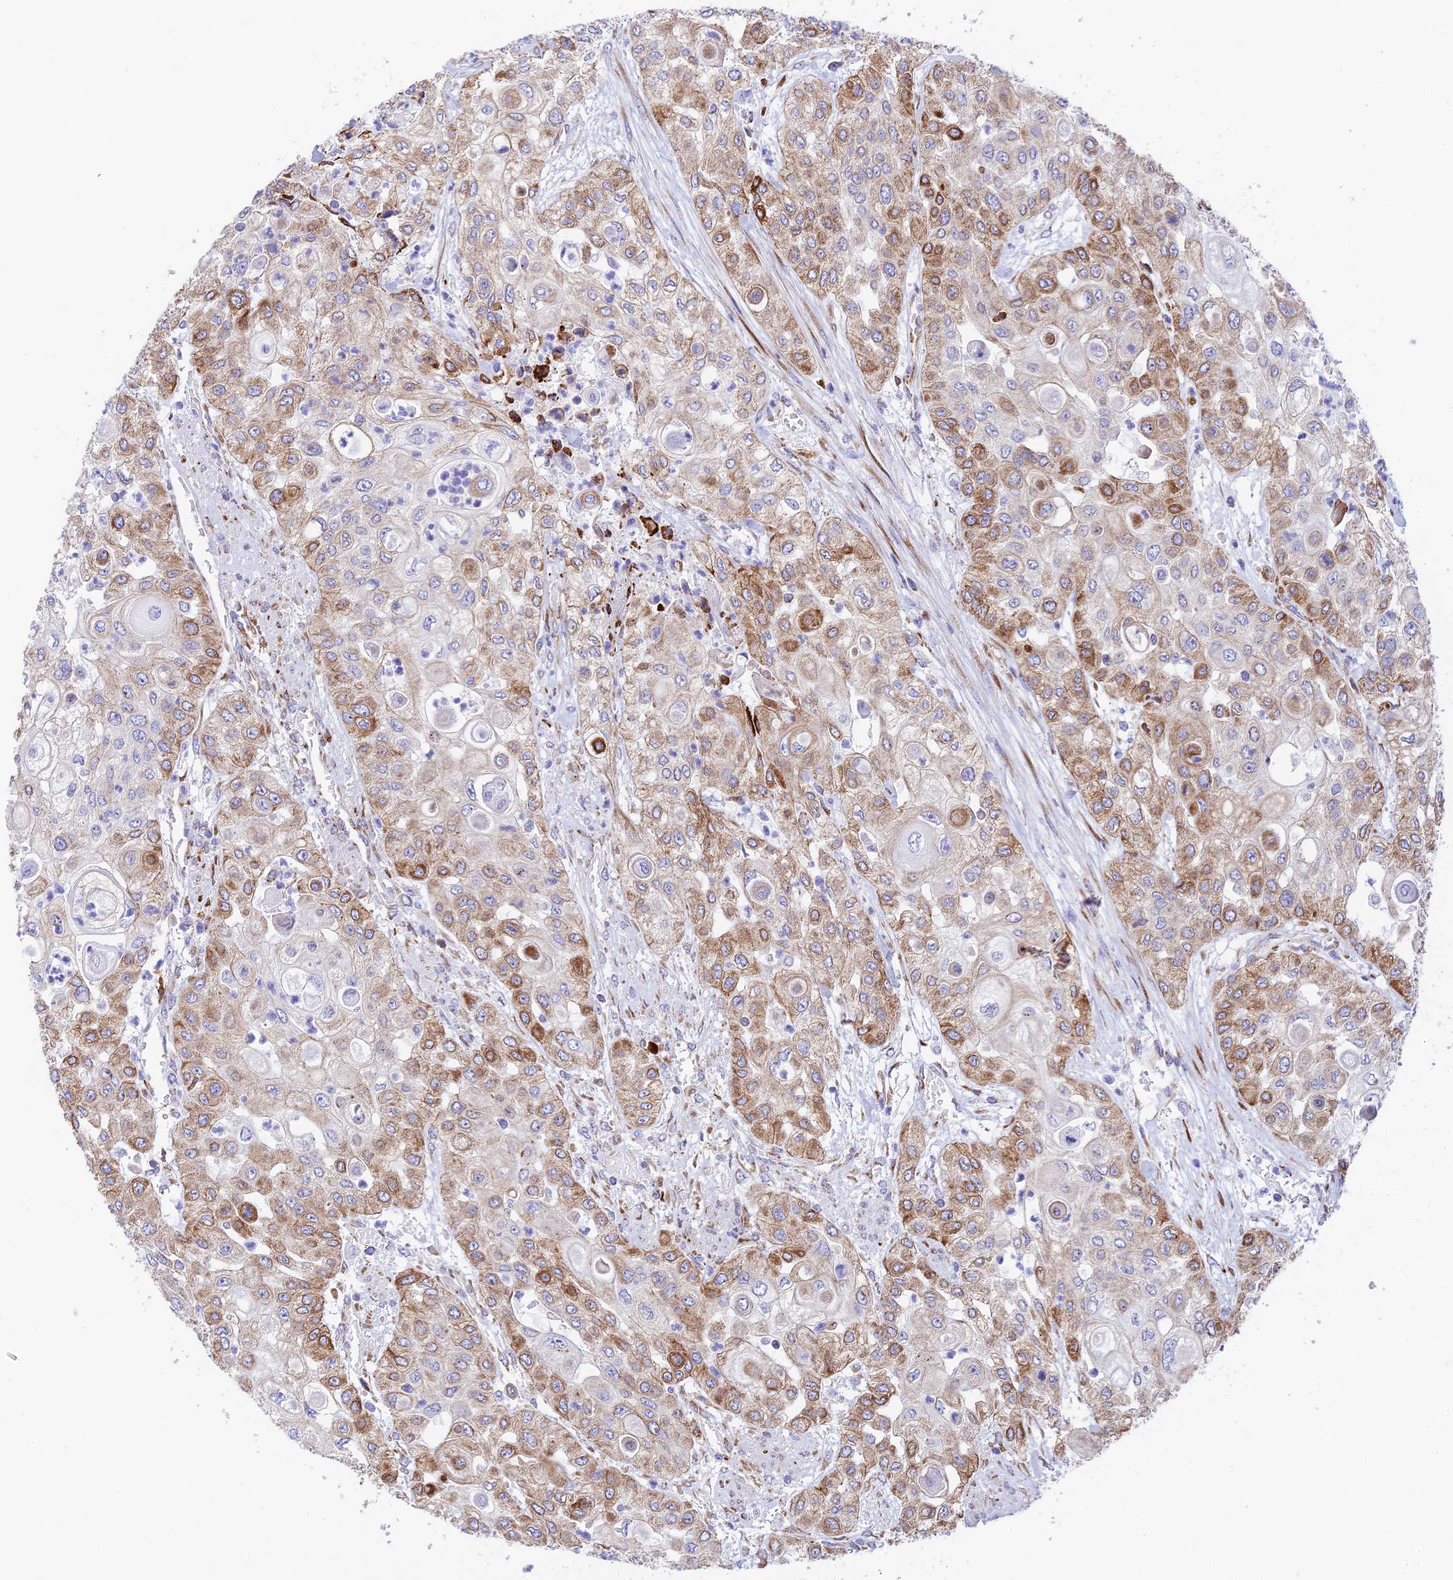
{"staining": {"intensity": "moderate", "quantity": "25%-75%", "location": "cytoplasmic/membranous"}, "tissue": "urothelial cancer", "cell_type": "Tumor cells", "image_type": "cancer", "snomed": [{"axis": "morphology", "description": "Urothelial carcinoma, High grade"}, {"axis": "topography", "description": "Urinary bladder"}], "caption": "DAB immunohistochemical staining of human urothelial carcinoma (high-grade) shows moderate cytoplasmic/membranous protein expression in about 25%-75% of tumor cells.", "gene": "TUBGCP6", "patient": {"sex": "female", "age": 79}}